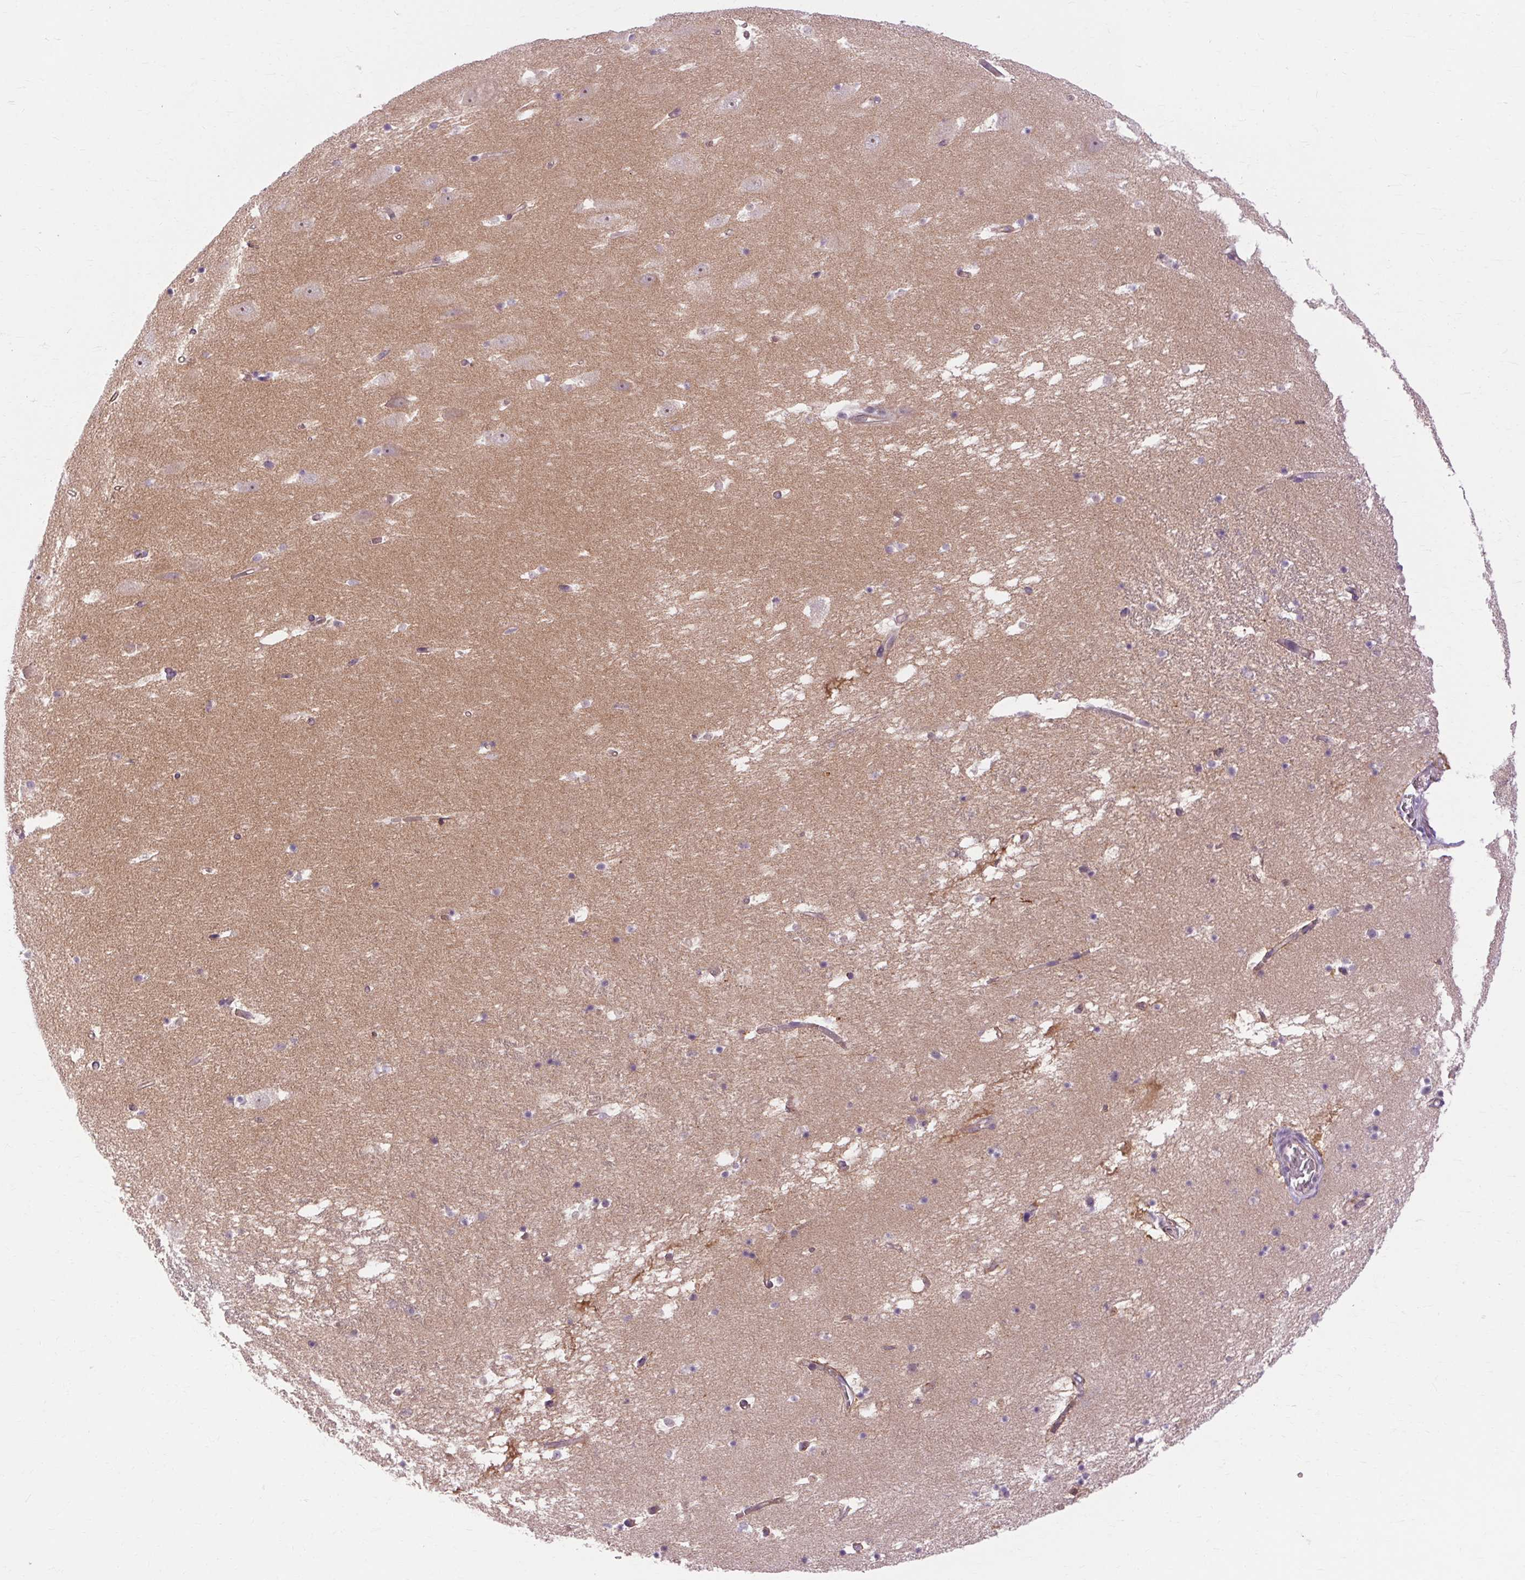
{"staining": {"intensity": "negative", "quantity": "none", "location": "none"}, "tissue": "hippocampus", "cell_type": "Glial cells", "image_type": "normal", "snomed": [{"axis": "morphology", "description": "Normal tissue, NOS"}, {"axis": "topography", "description": "Hippocampus"}], "caption": "IHC image of unremarkable hippocampus stained for a protein (brown), which reveals no staining in glial cells.", "gene": "TM6SF1", "patient": {"sex": "male", "age": 58}}